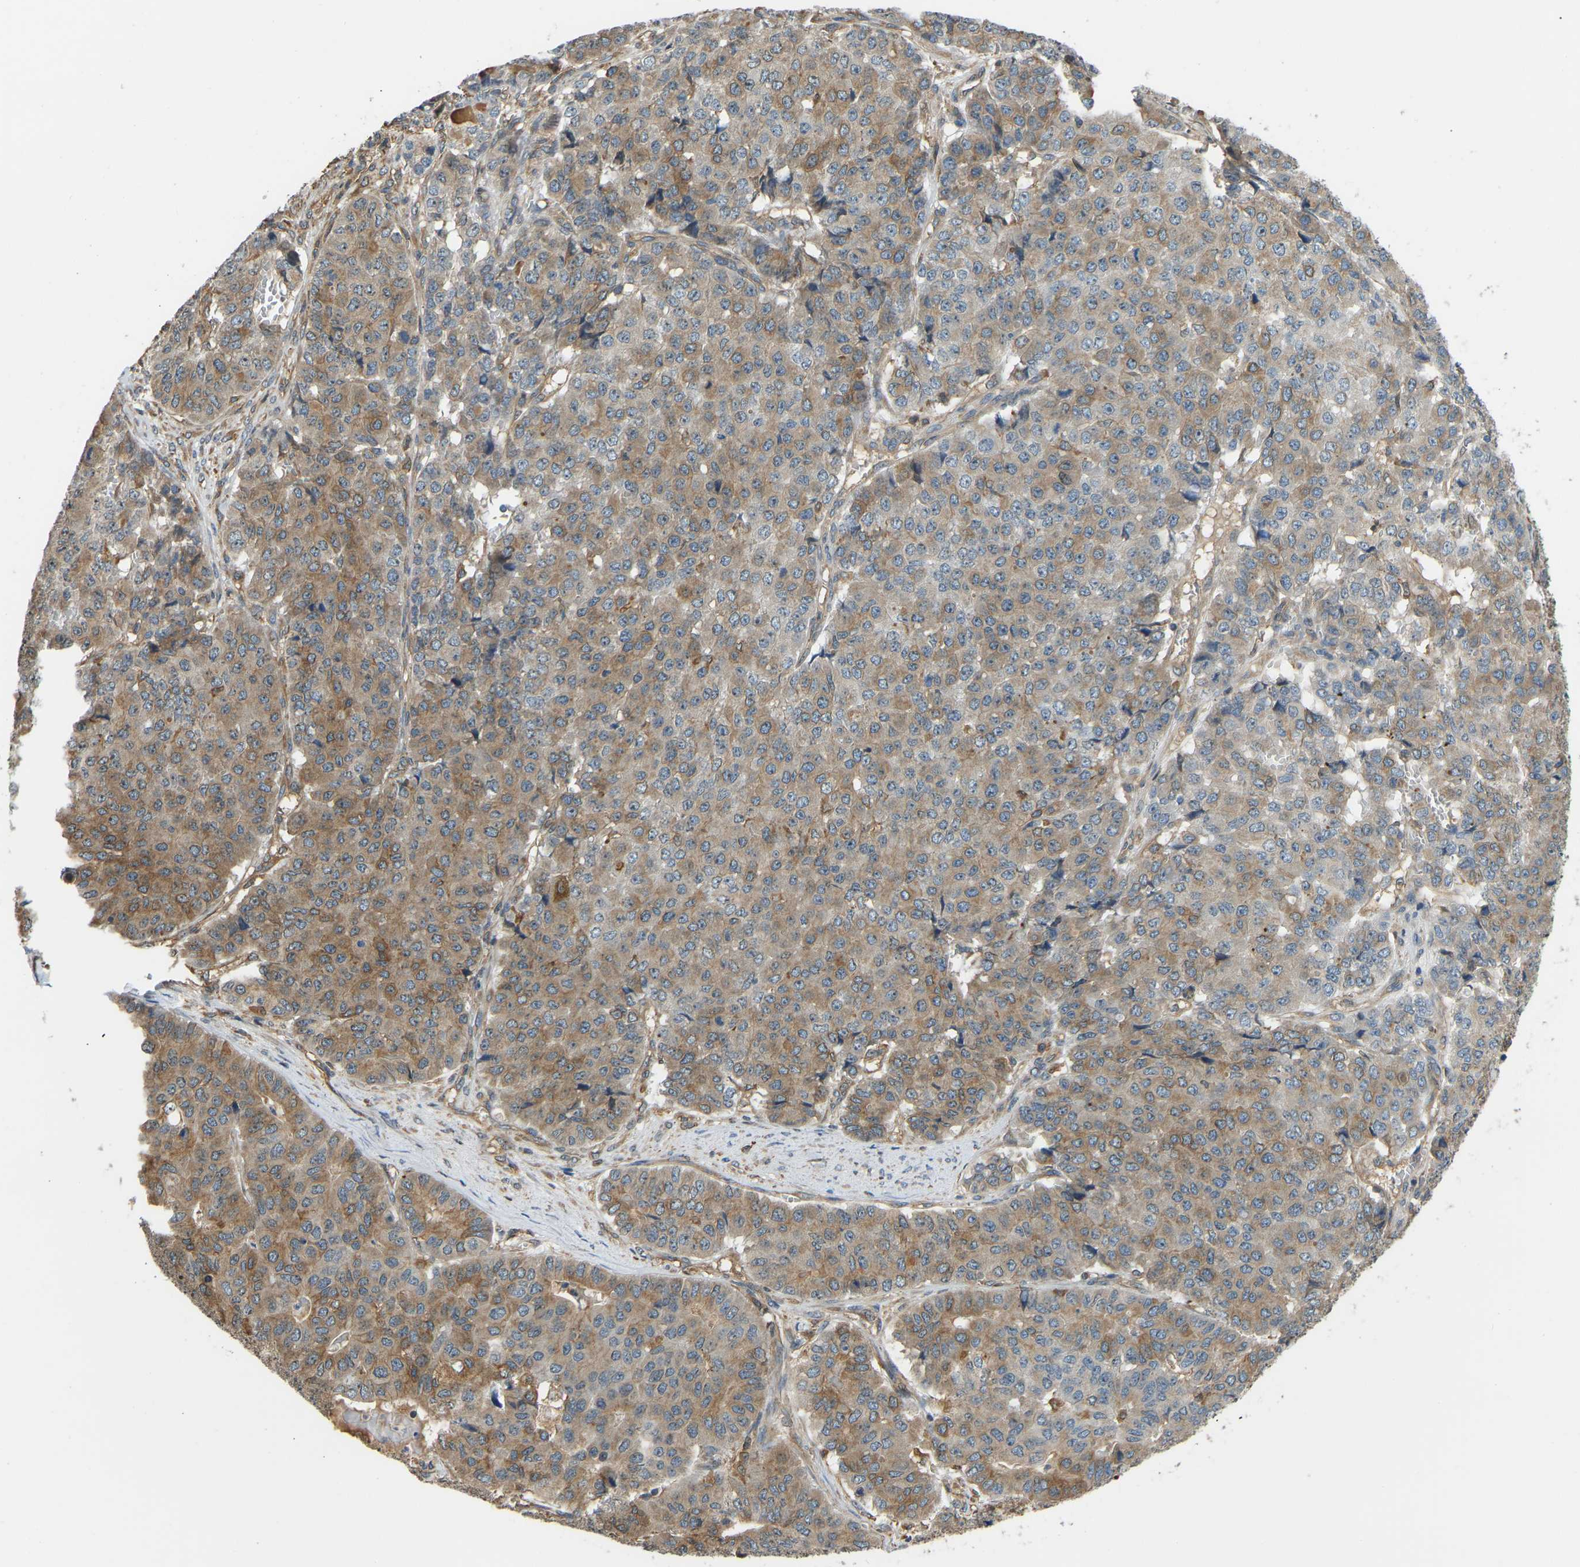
{"staining": {"intensity": "moderate", "quantity": ">75%", "location": "cytoplasmic/membranous"}, "tissue": "pancreatic cancer", "cell_type": "Tumor cells", "image_type": "cancer", "snomed": [{"axis": "morphology", "description": "Adenocarcinoma, NOS"}, {"axis": "topography", "description": "Pancreas"}], "caption": "Tumor cells reveal medium levels of moderate cytoplasmic/membranous positivity in about >75% of cells in pancreatic adenocarcinoma.", "gene": "OS9", "patient": {"sex": "male", "age": 50}}